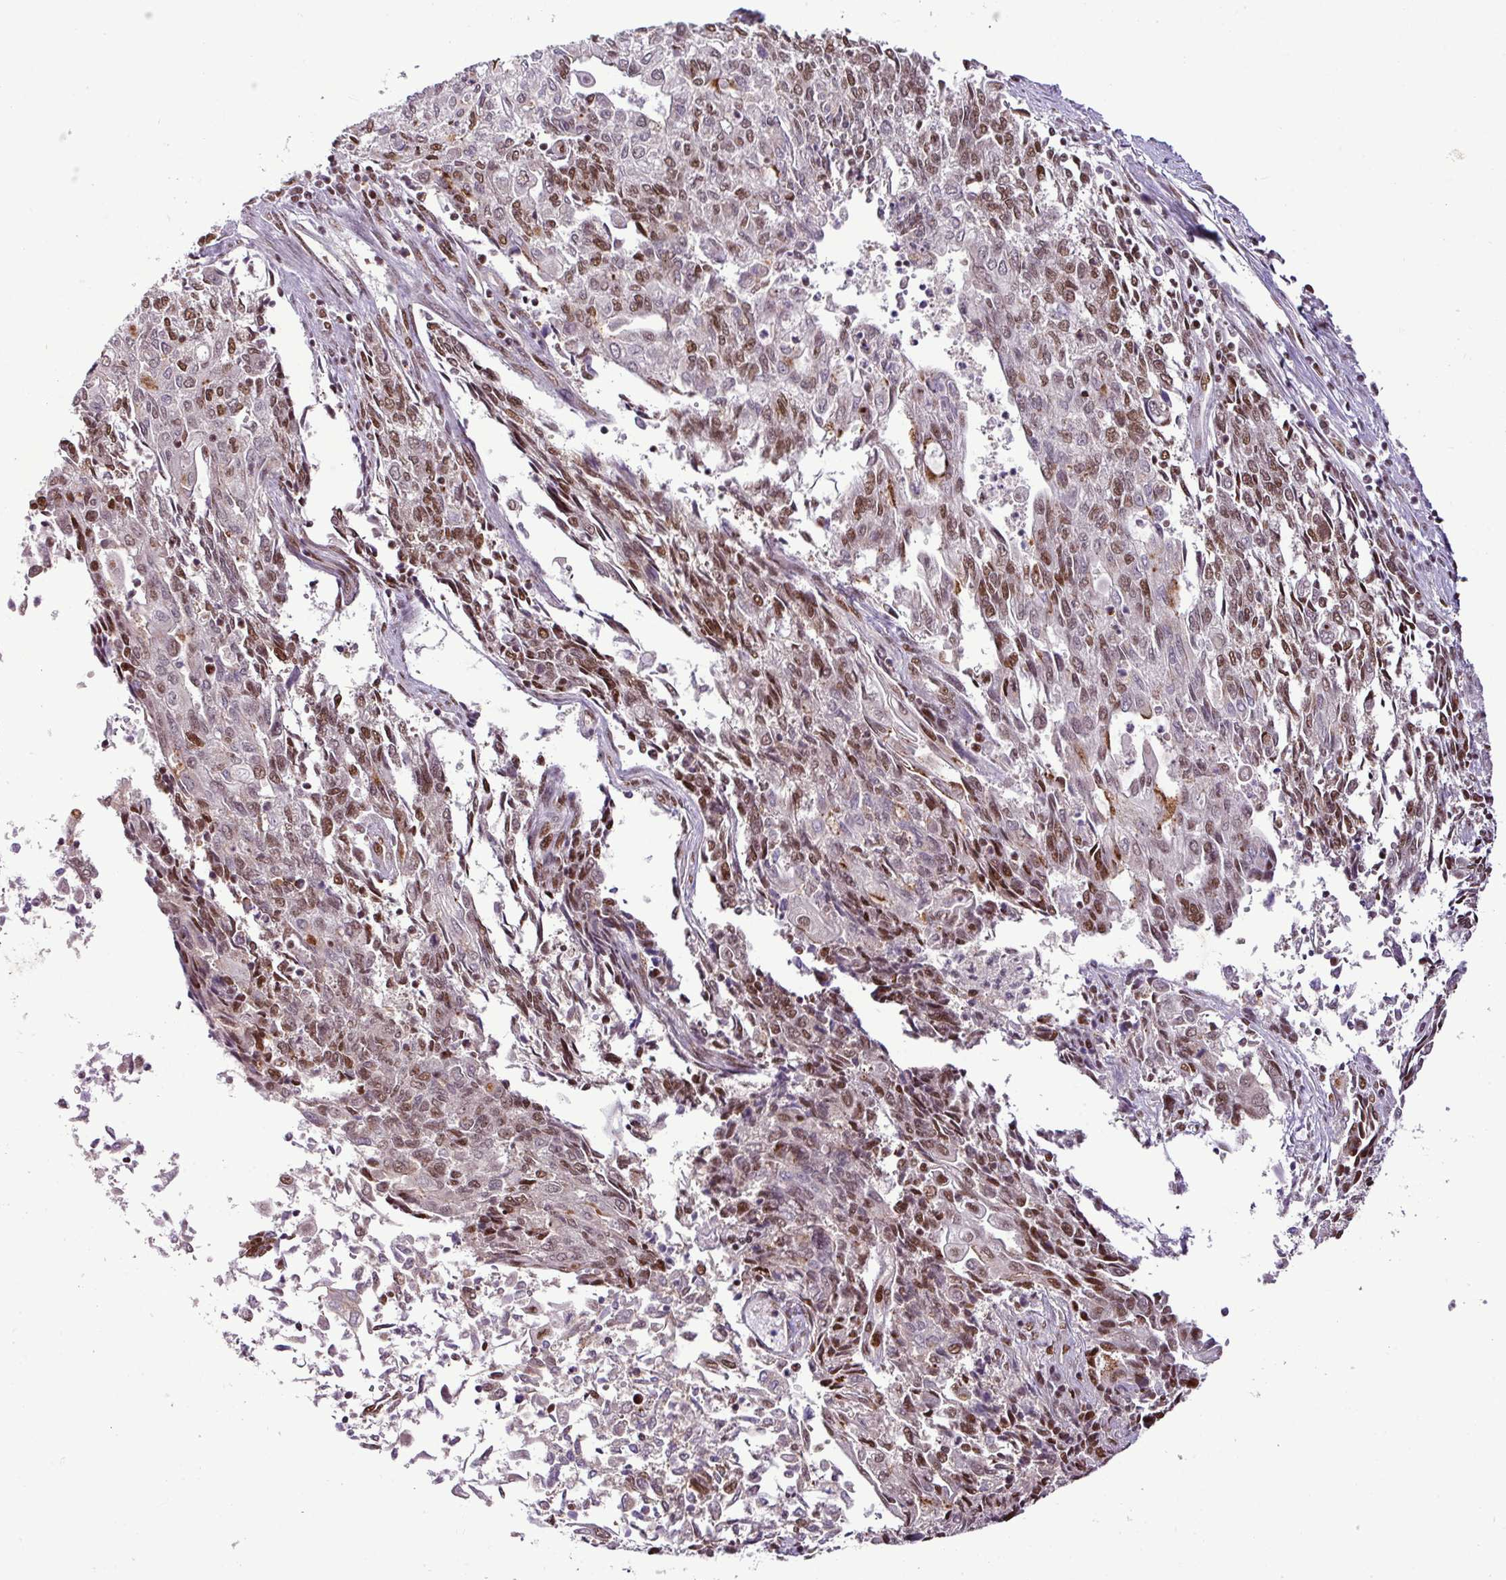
{"staining": {"intensity": "moderate", "quantity": "25%-75%", "location": "nuclear"}, "tissue": "endometrial cancer", "cell_type": "Tumor cells", "image_type": "cancer", "snomed": [{"axis": "morphology", "description": "Adenocarcinoma, NOS"}, {"axis": "topography", "description": "Endometrium"}], "caption": "A brown stain labels moderate nuclear expression of a protein in adenocarcinoma (endometrial) tumor cells. The protein of interest is shown in brown color, while the nuclei are stained blue.", "gene": "PGAP4", "patient": {"sex": "female", "age": 54}}